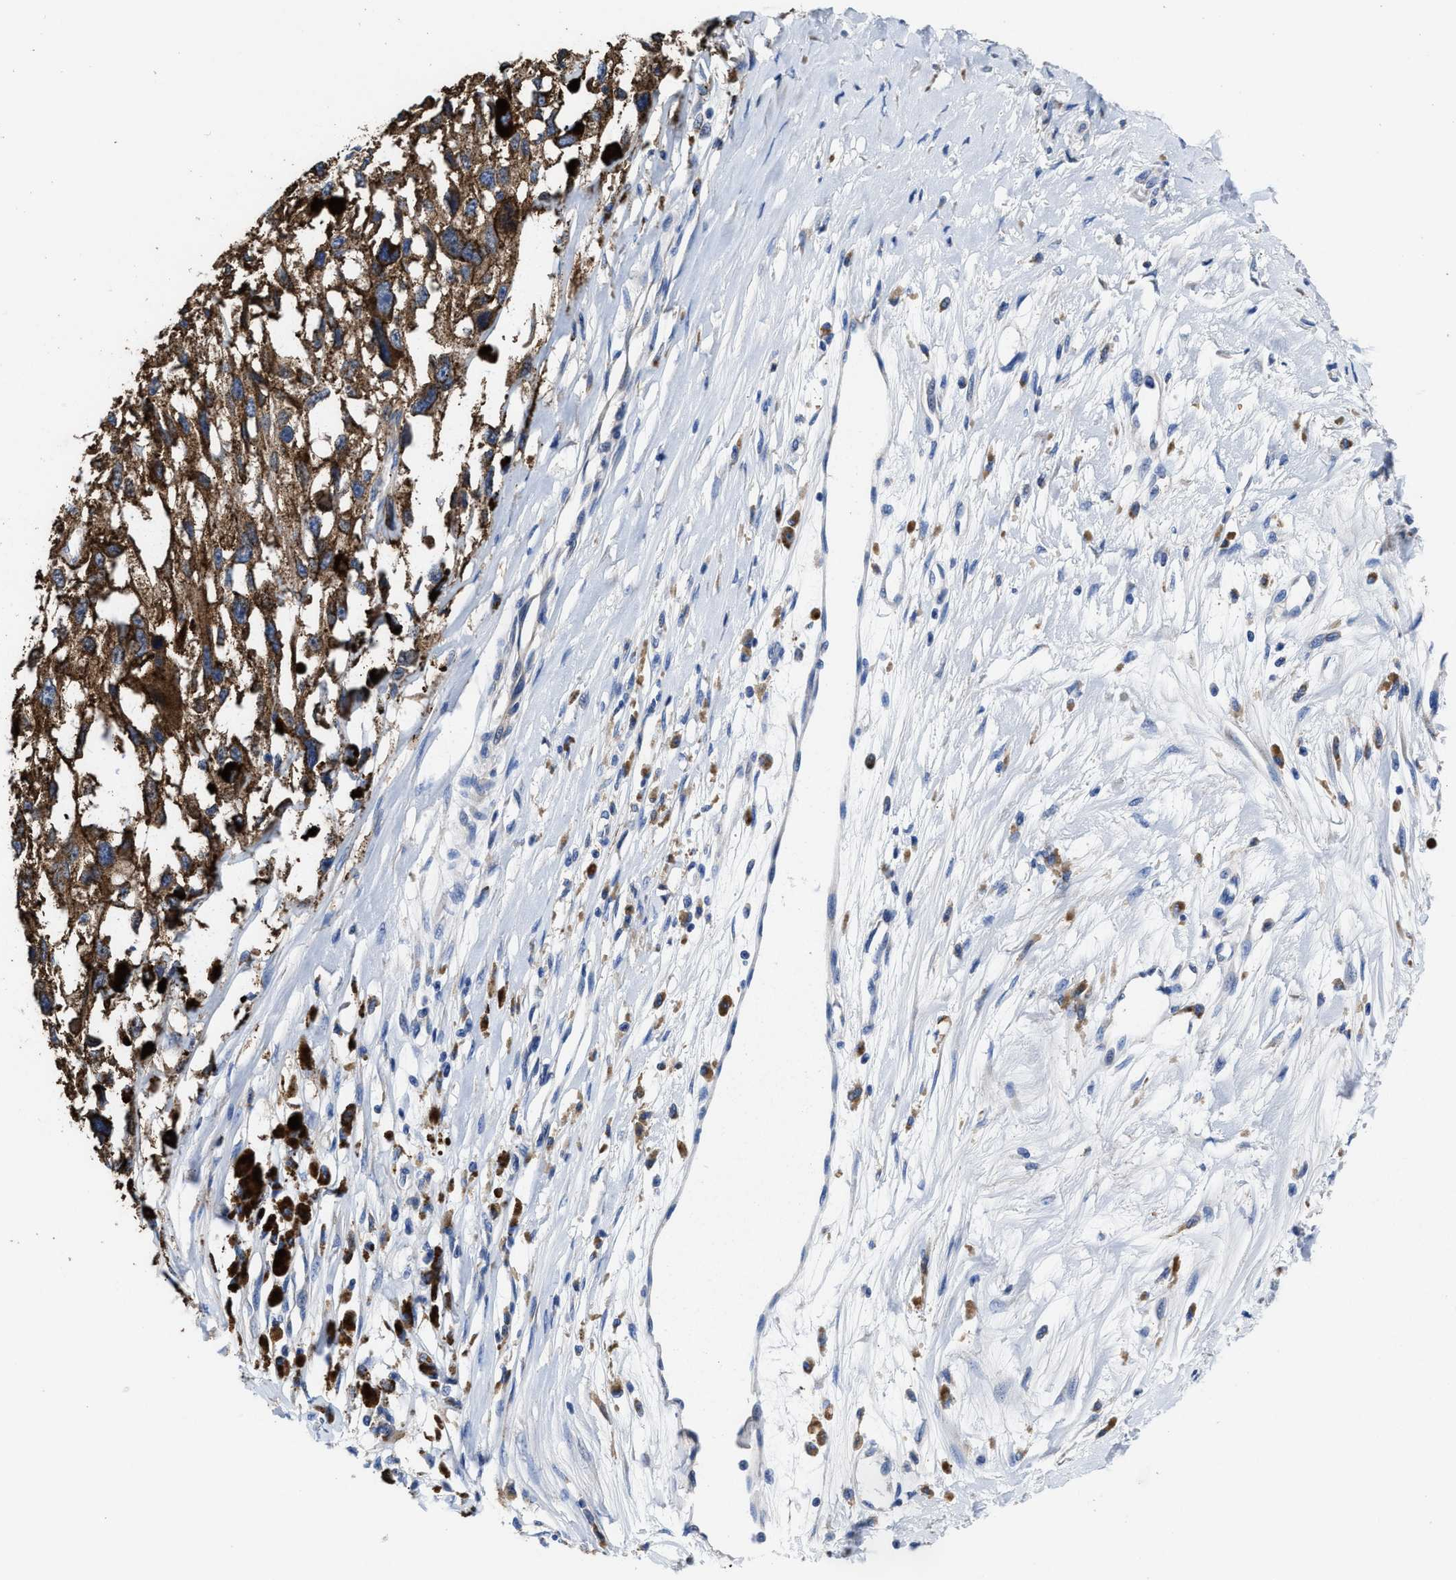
{"staining": {"intensity": "strong", "quantity": ">75%", "location": "cytoplasmic/membranous"}, "tissue": "melanoma", "cell_type": "Tumor cells", "image_type": "cancer", "snomed": [{"axis": "morphology", "description": "Malignant melanoma, Metastatic site"}, {"axis": "topography", "description": "Lymph node"}], "caption": "Brown immunohistochemical staining in human malignant melanoma (metastatic site) demonstrates strong cytoplasmic/membranous staining in approximately >75% of tumor cells.", "gene": "TMEM30A", "patient": {"sex": "male", "age": 59}}